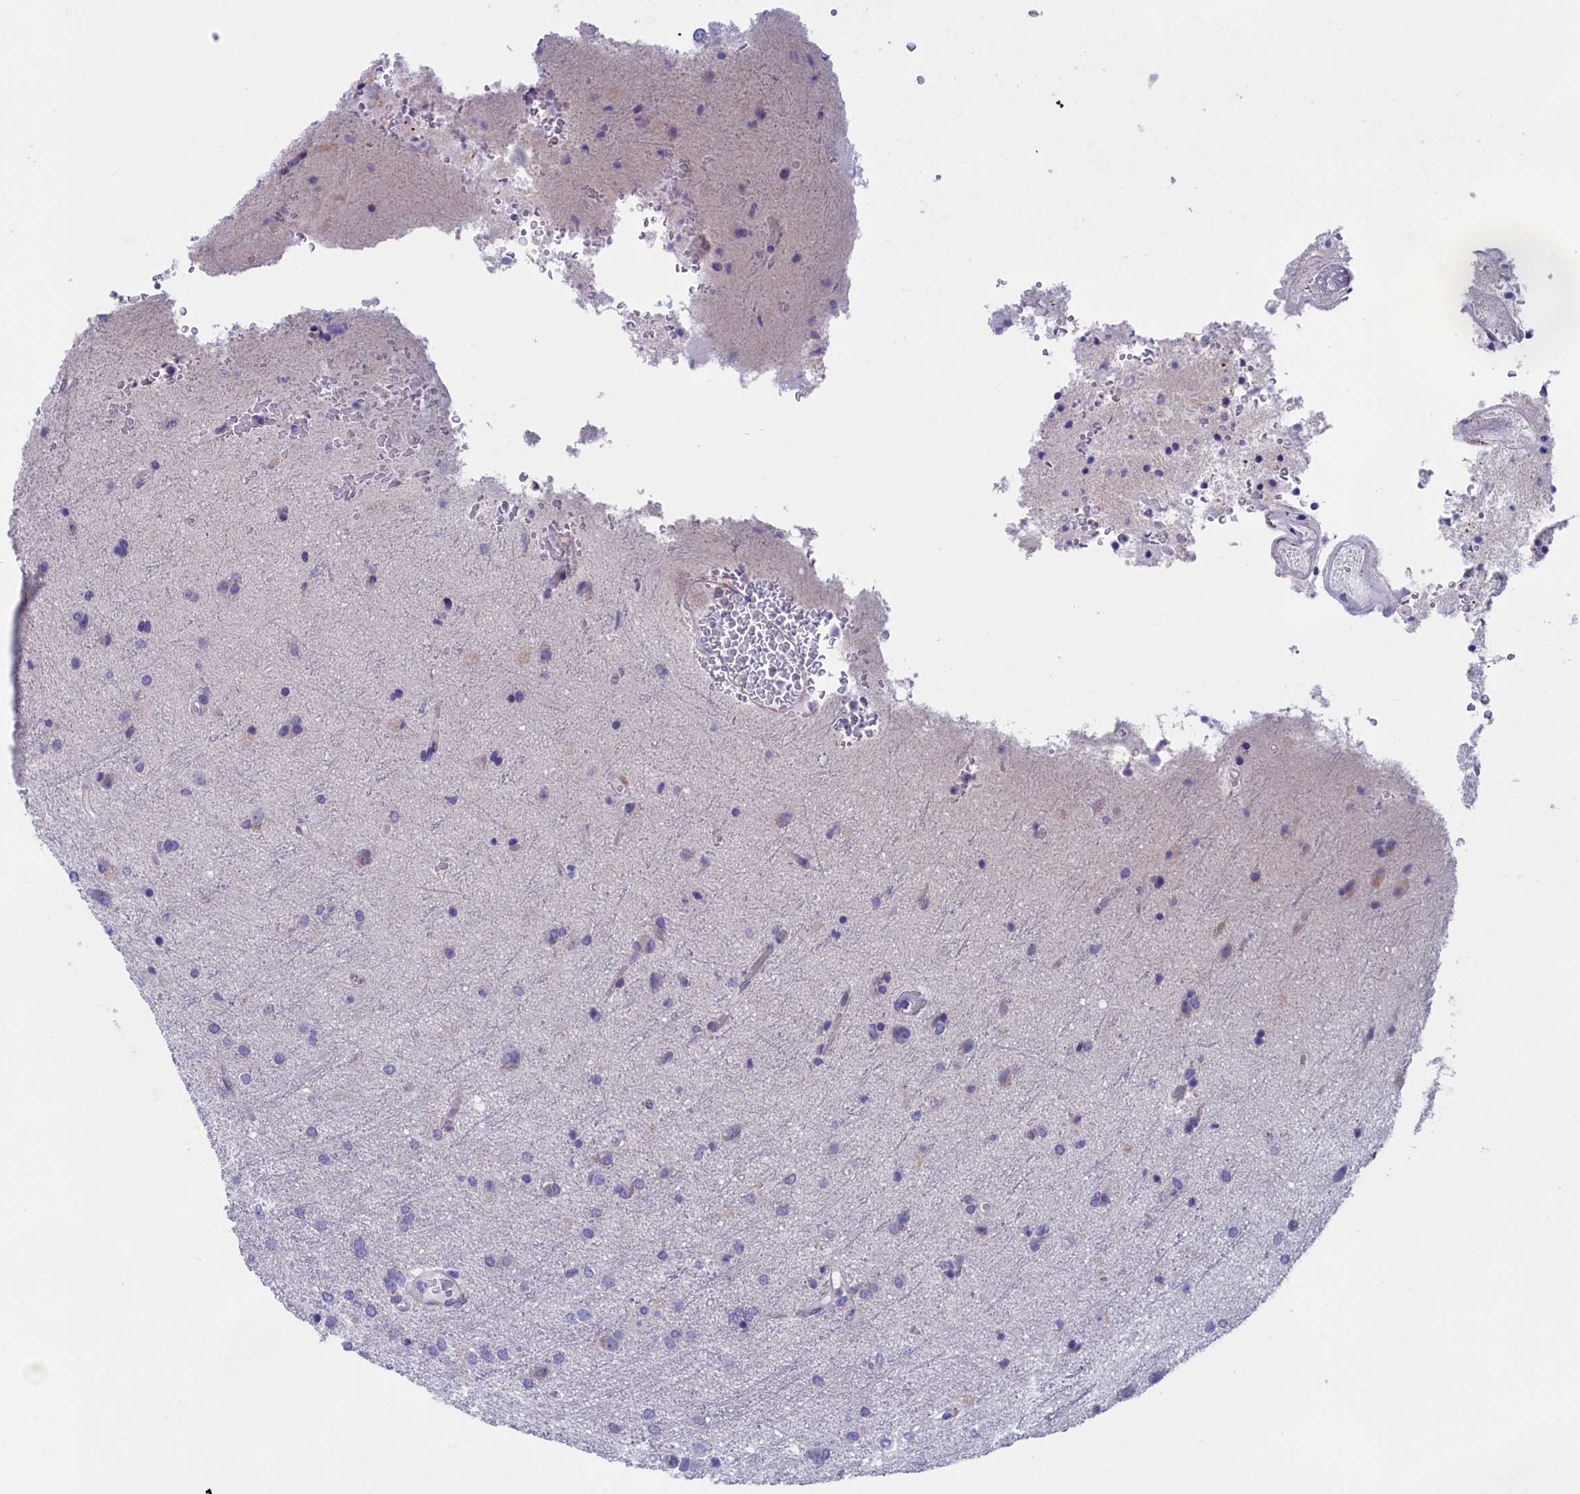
{"staining": {"intensity": "negative", "quantity": "none", "location": "none"}, "tissue": "glioma", "cell_type": "Tumor cells", "image_type": "cancer", "snomed": [{"axis": "morphology", "description": "Glioma, malignant, High grade"}, {"axis": "topography", "description": "Brain"}], "caption": "DAB (3,3'-diaminobenzidine) immunohistochemical staining of human glioma shows no significant positivity in tumor cells.", "gene": "VPS35L", "patient": {"sex": "female", "age": 74}}